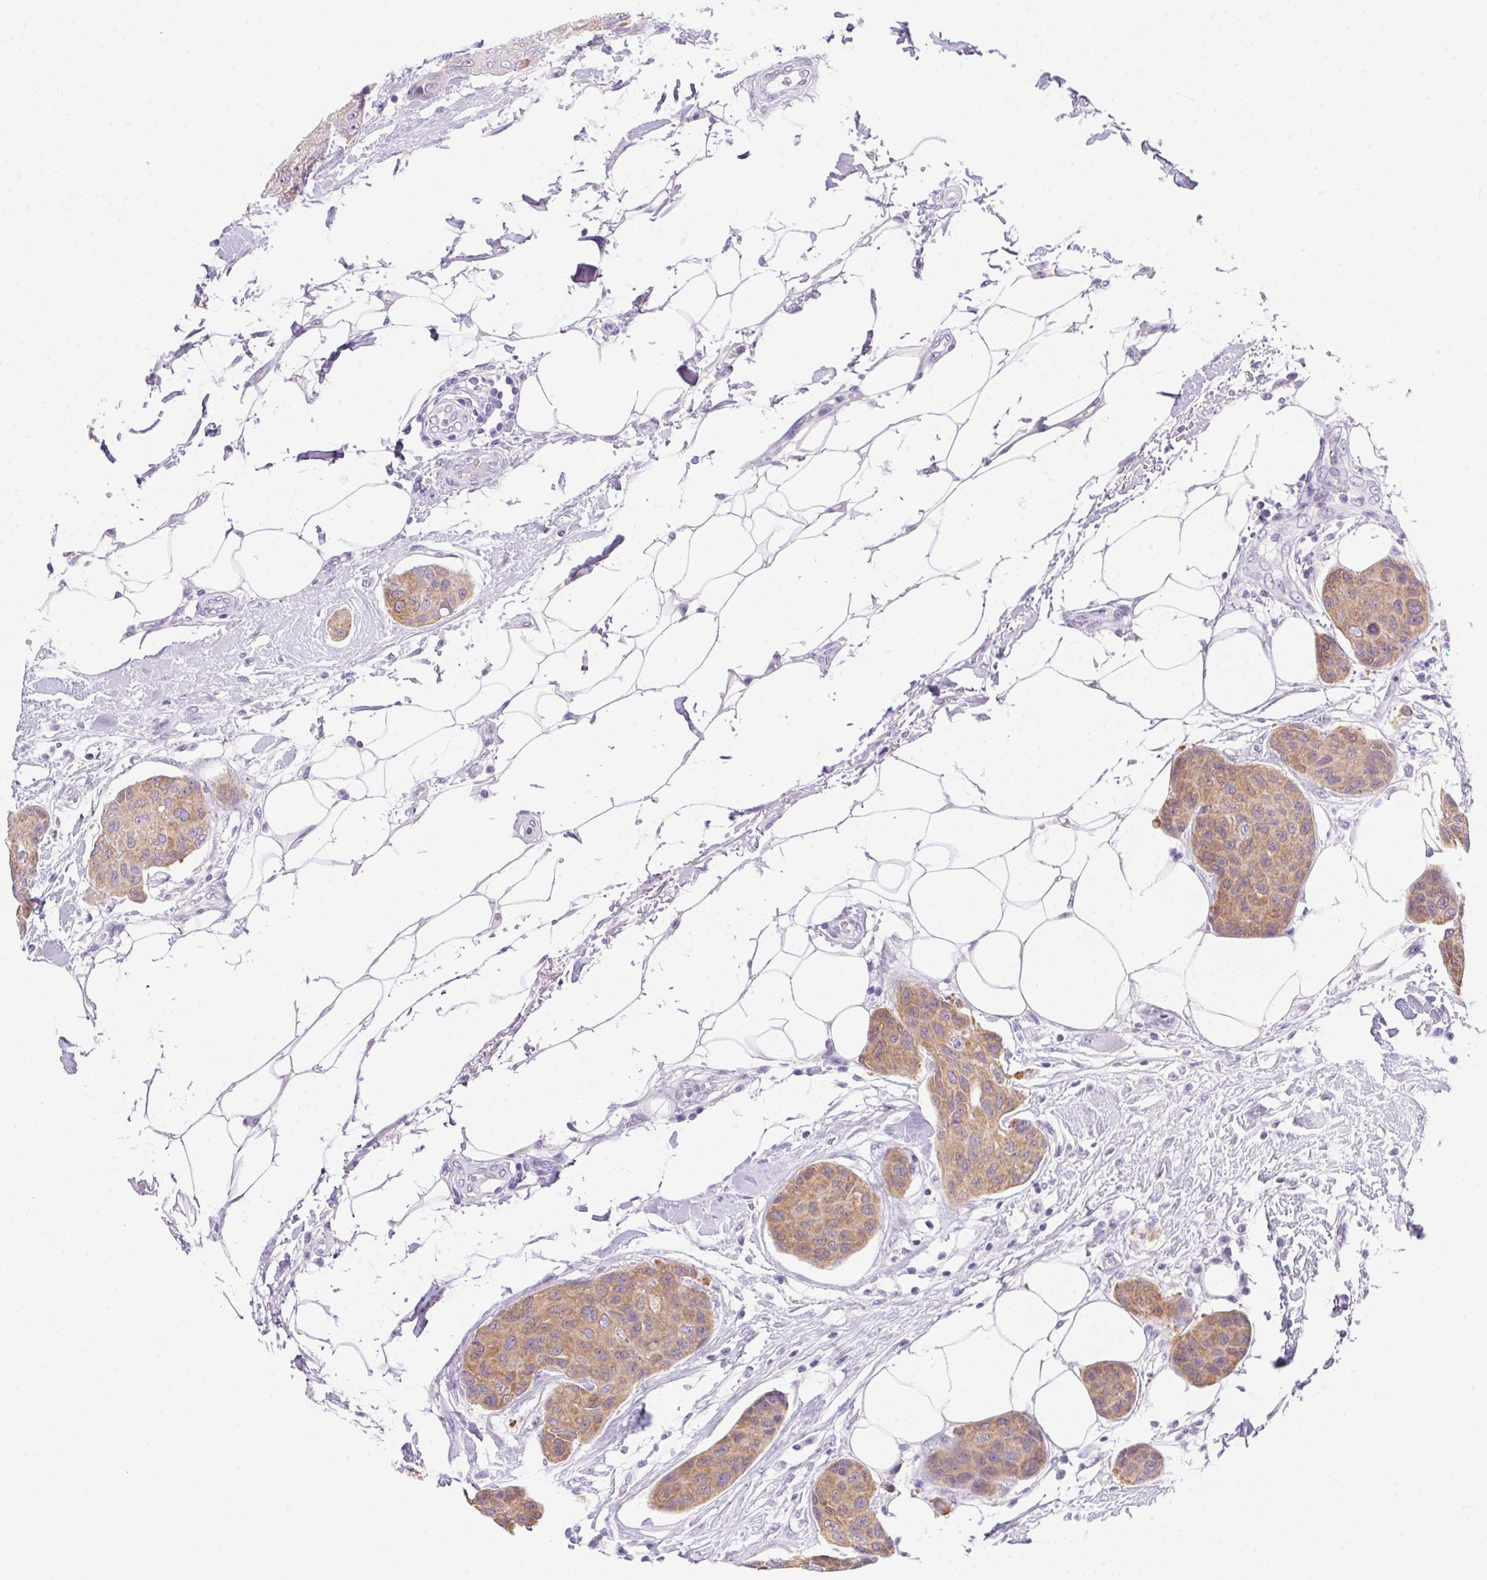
{"staining": {"intensity": "moderate", "quantity": ">75%", "location": "cytoplasmic/membranous"}, "tissue": "breast cancer", "cell_type": "Tumor cells", "image_type": "cancer", "snomed": [{"axis": "morphology", "description": "Duct carcinoma"}, {"axis": "topography", "description": "Breast"}, {"axis": "topography", "description": "Lymph node"}], "caption": "This is an image of immunohistochemistry staining of breast intraductal carcinoma, which shows moderate positivity in the cytoplasmic/membranous of tumor cells.", "gene": "DHCR24", "patient": {"sex": "female", "age": 80}}